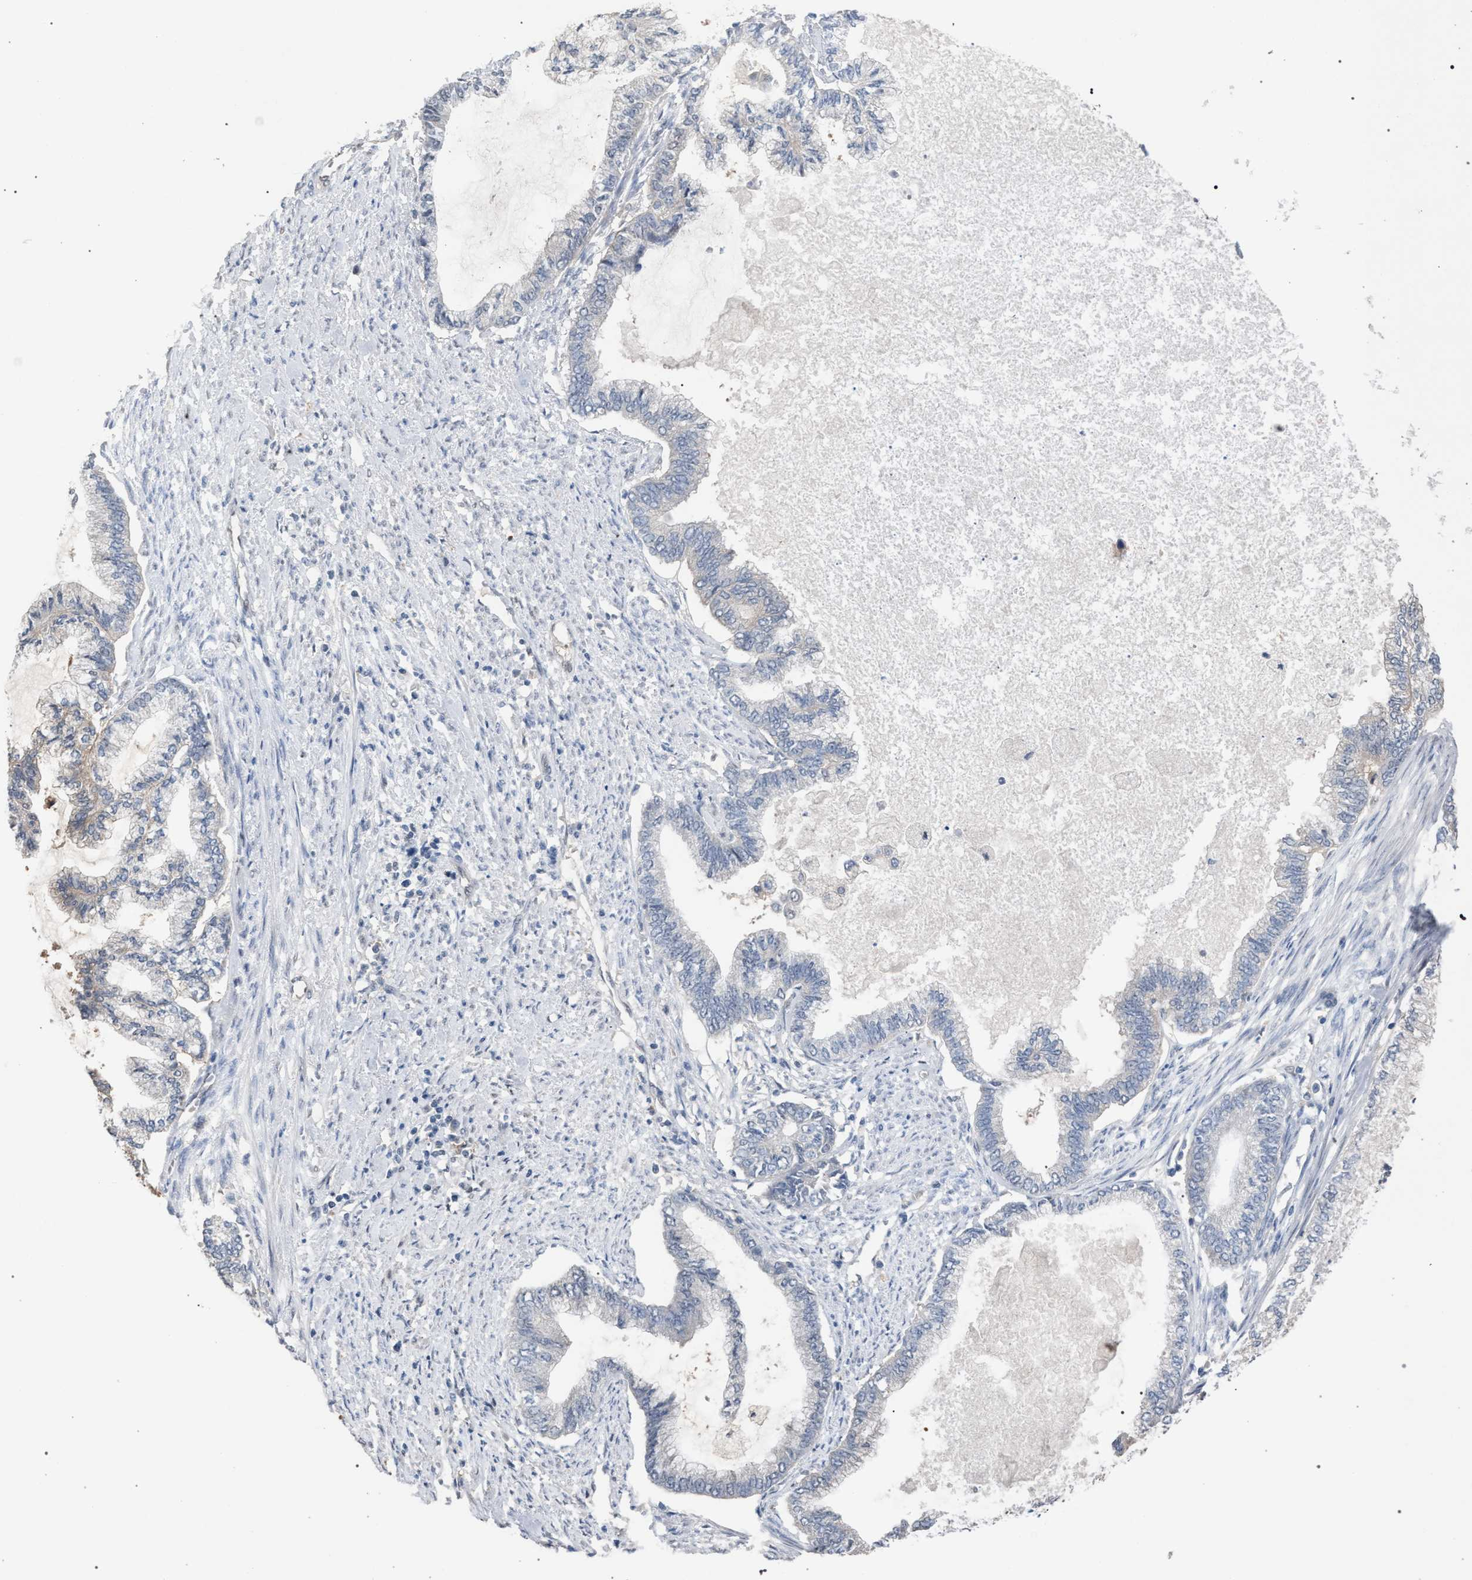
{"staining": {"intensity": "negative", "quantity": "none", "location": "none"}, "tissue": "endometrial cancer", "cell_type": "Tumor cells", "image_type": "cancer", "snomed": [{"axis": "morphology", "description": "Adenocarcinoma, NOS"}, {"axis": "topography", "description": "Endometrium"}], "caption": "Tumor cells show no significant staining in endometrial adenocarcinoma.", "gene": "TECPR1", "patient": {"sex": "female", "age": 86}}